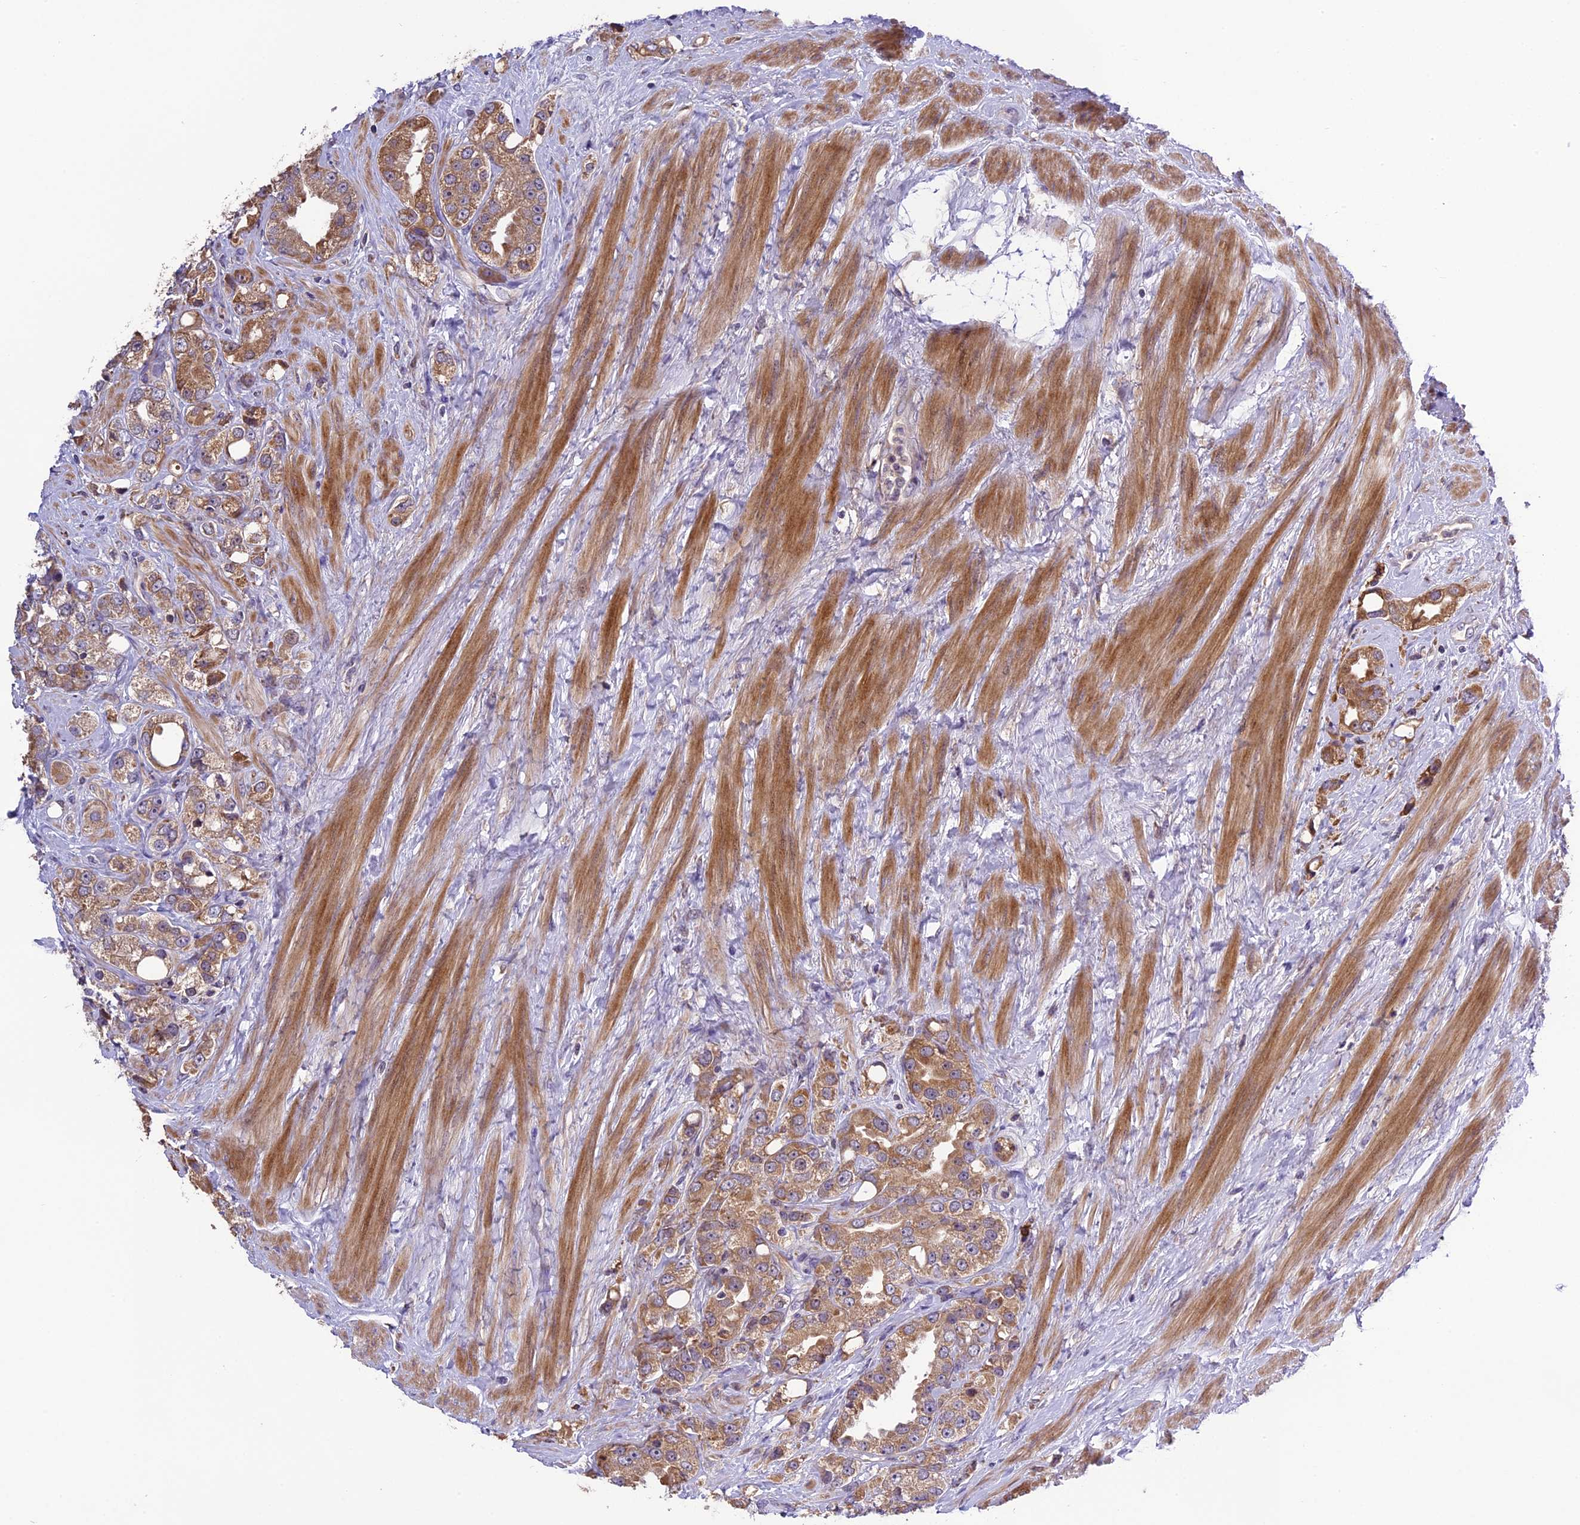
{"staining": {"intensity": "moderate", "quantity": ">75%", "location": "cytoplasmic/membranous"}, "tissue": "prostate cancer", "cell_type": "Tumor cells", "image_type": "cancer", "snomed": [{"axis": "morphology", "description": "Adenocarcinoma, NOS"}, {"axis": "topography", "description": "Prostate"}], "caption": "The micrograph reveals immunohistochemical staining of adenocarcinoma (prostate). There is moderate cytoplasmic/membranous expression is identified in approximately >75% of tumor cells.", "gene": "ABCC10", "patient": {"sex": "male", "age": 79}}